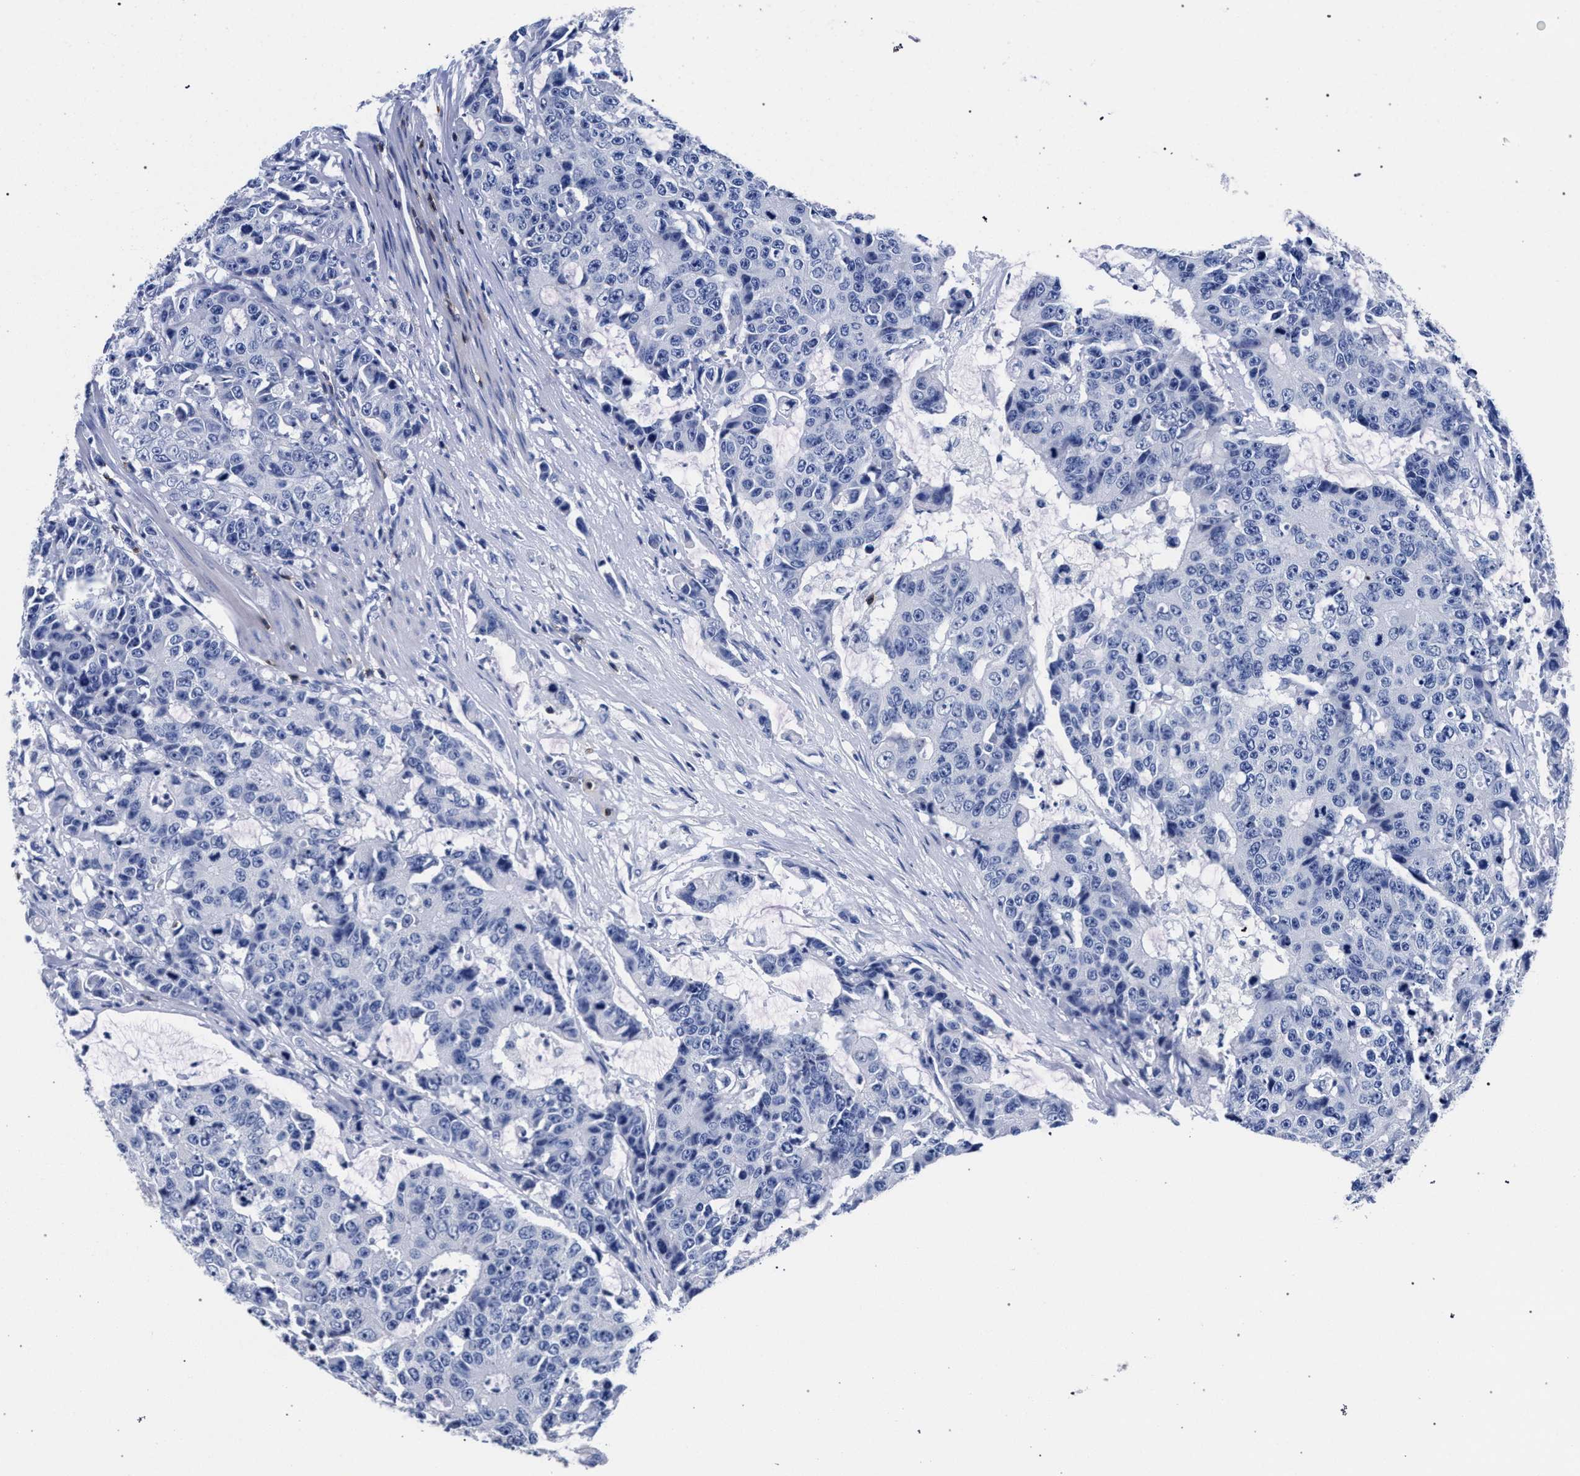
{"staining": {"intensity": "negative", "quantity": "none", "location": "none"}, "tissue": "colorectal cancer", "cell_type": "Tumor cells", "image_type": "cancer", "snomed": [{"axis": "morphology", "description": "Adenocarcinoma, NOS"}, {"axis": "topography", "description": "Colon"}], "caption": "Immunohistochemical staining of human colorectal cancer shows no significant staining in tumor cells.", "gene": "KLRK1", "patient": {"sex": "female", "age": 86}}